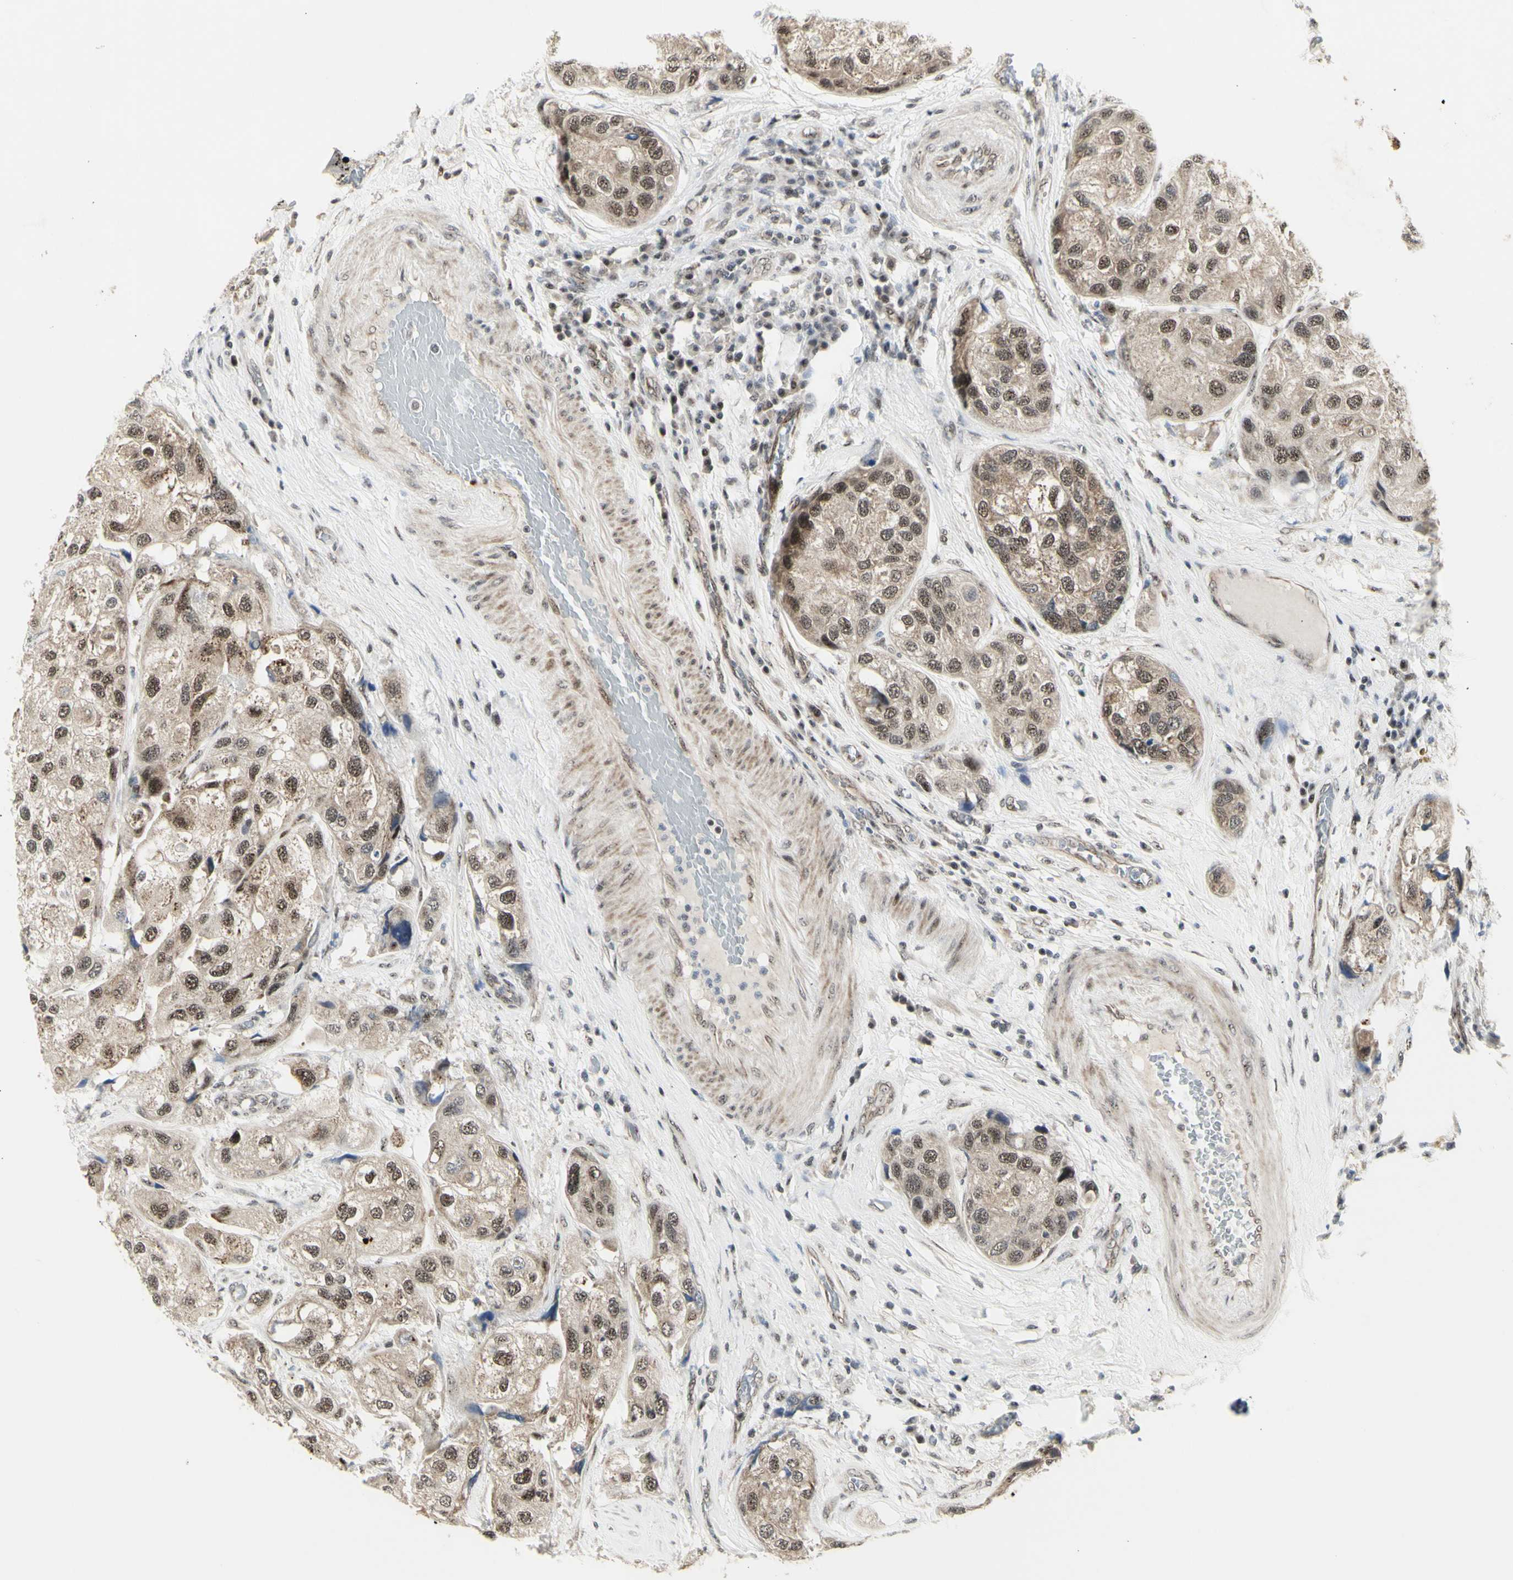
{"staining": {"intensity": "moderate", "quantity": ">75%", "location": "cytoplasmic/membranous,nuclear"}, "tissue": "urothelial cancer", "cell_type": "Tumor cells", "image_type": "cancer", "snomed": [{"axis": "morphology", "description": "Urothelial carcinoma, High grade"}, {"axis": "topography", "description": "Urinary bladder"}], "caption": "A micrograph showing moderate cytoplasmic/membranous and nuclear positivity in approximately >75% of tumor cells in urothelial carcinoma (high-grade), as visualized by brown immunohistochemical staining.", "gene": "DHRS7B", "patient": {"sex": "female", "age": 64}}